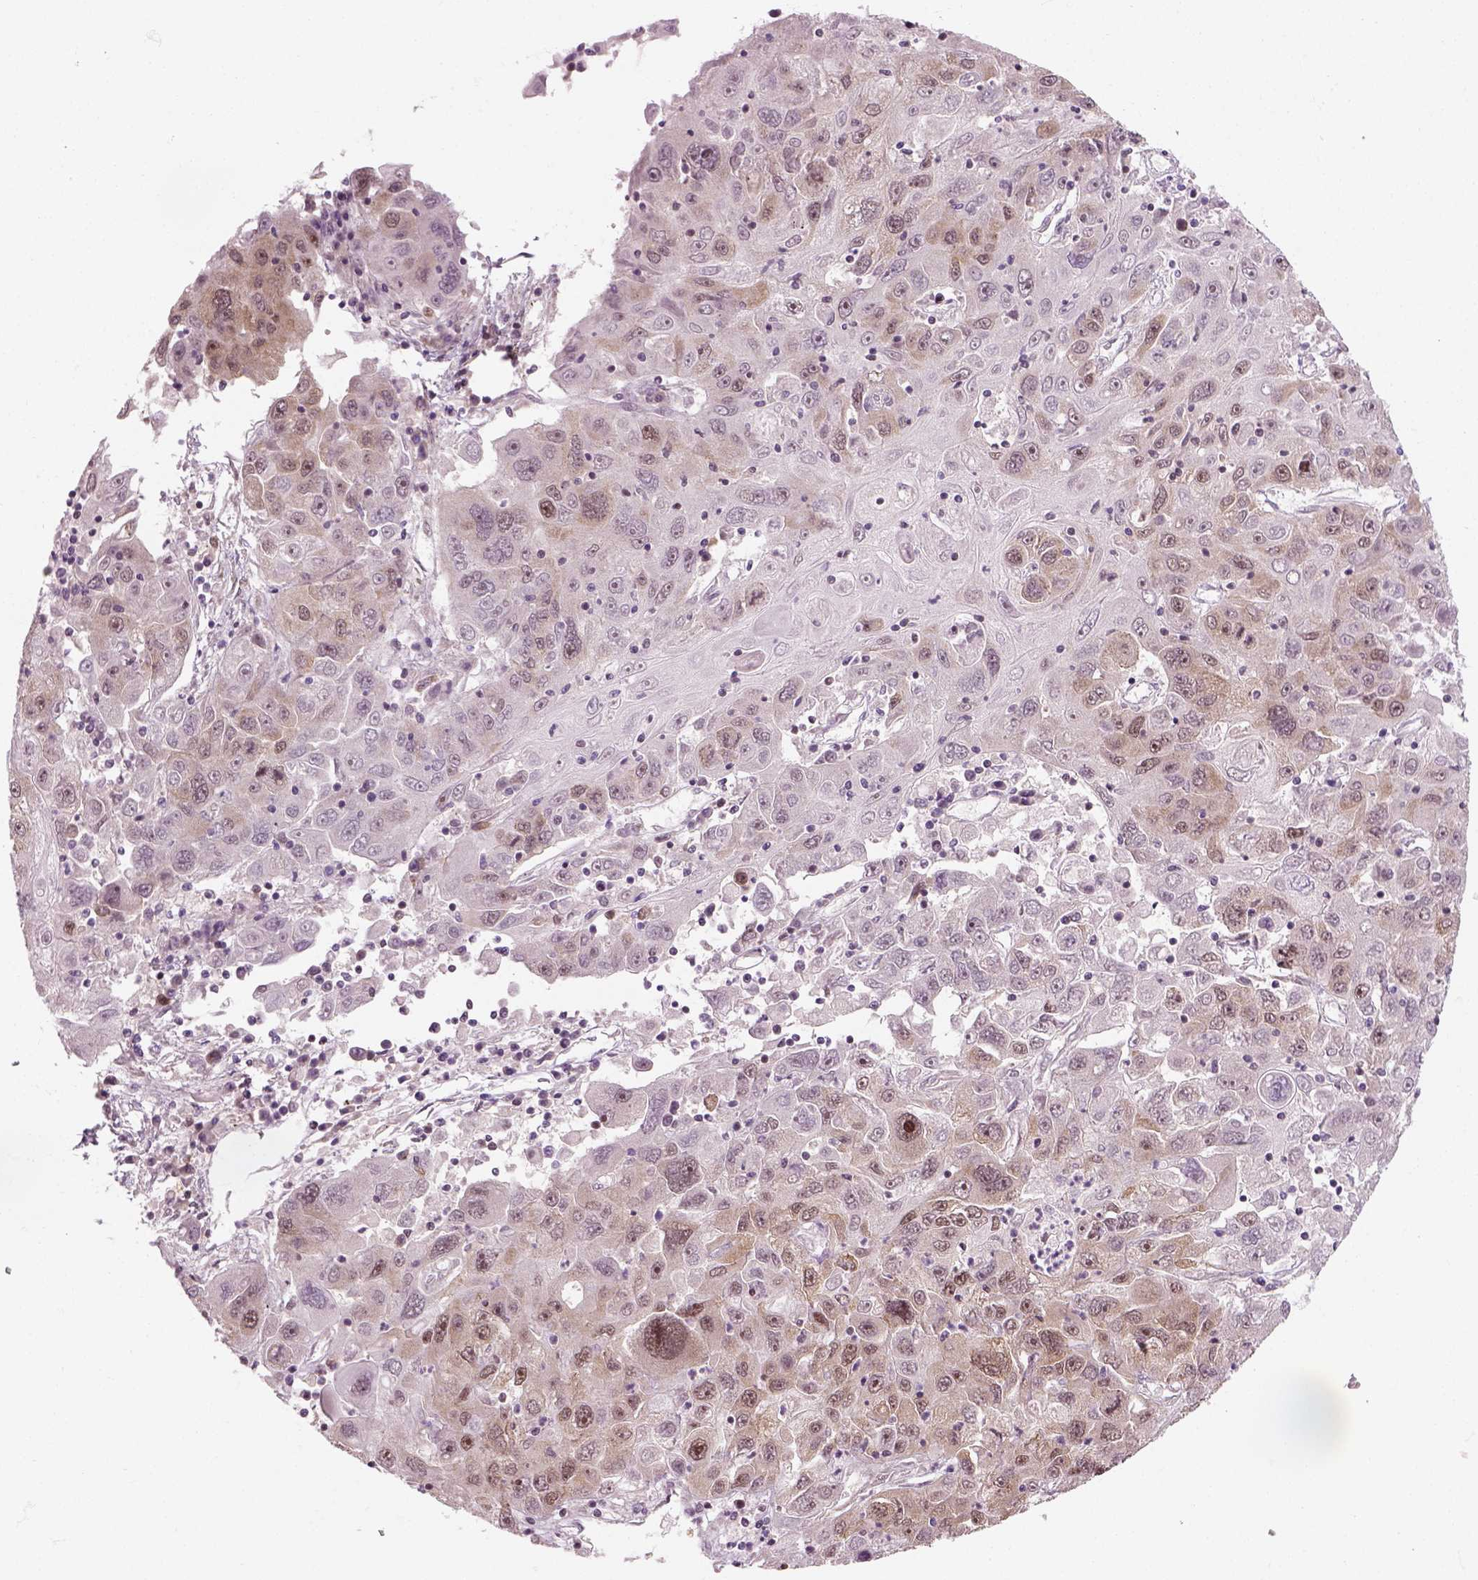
{"staining": {"intensity": "weak", "quantity": "25%-75%", "location": "cytoplasmic/membranous"}, "tissue": "stomach cancer", "cell_type": "Tumor cells", "image_type": "cancer", "snomed": [{"axis": "morphology", "description": "Adenocarcinoma, NOS"}, {"axis": "topography", "description": "Stomach"}], "caption": "Weak cytoplasmic/membranous positivity is present in about 25%-75% of tumor cells in stomach adenocarcinoma.", "gene": "GTF2F1", "patient": {"sex": "male", "age": 56}}